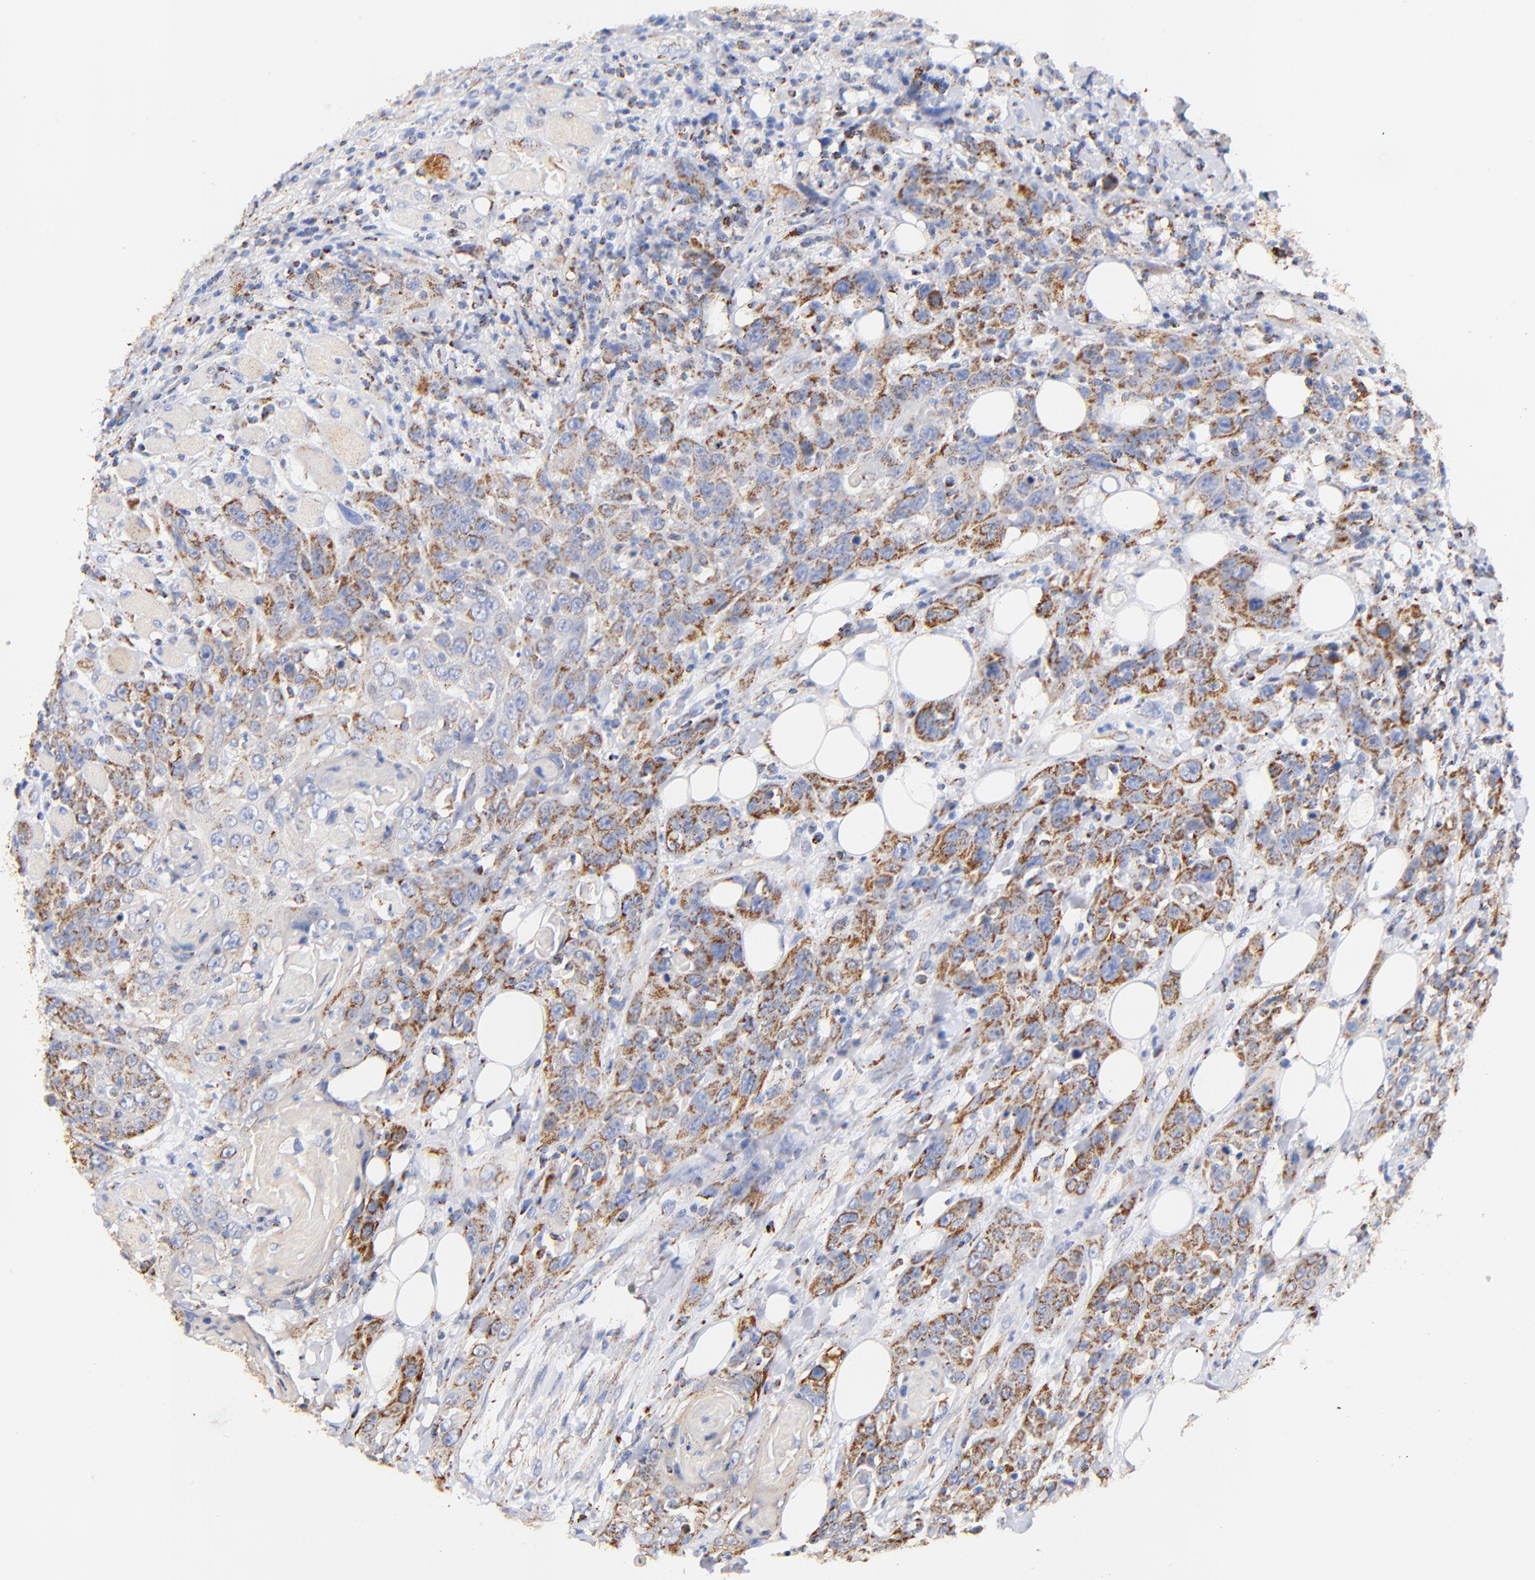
{"staining": {"intensity": "strong", "quantity": ">75%", "location": "cytoplasmic/membranous"}, "tissue": "head and neck cancer", "cell_type": "Tumor cells", "image_type": "cancer", "snomed": [{"axis": "morphology", "description": "Squamous cell carcinoma, NOS"}, {"axis": "topography", "description": "Head-Neck"}], "caption": "Immunohistochemistry (IHC) (DAB (3,3'-diaminobenzidine)) staining of head and neck cancer (squamous cell carcinoma) exhibits strong cytoplasmic/membranous protein positivity in about >75% of tumor cells.", "gene": "ATP5F1D", "patient": {"sex": "female", "age": 84}}